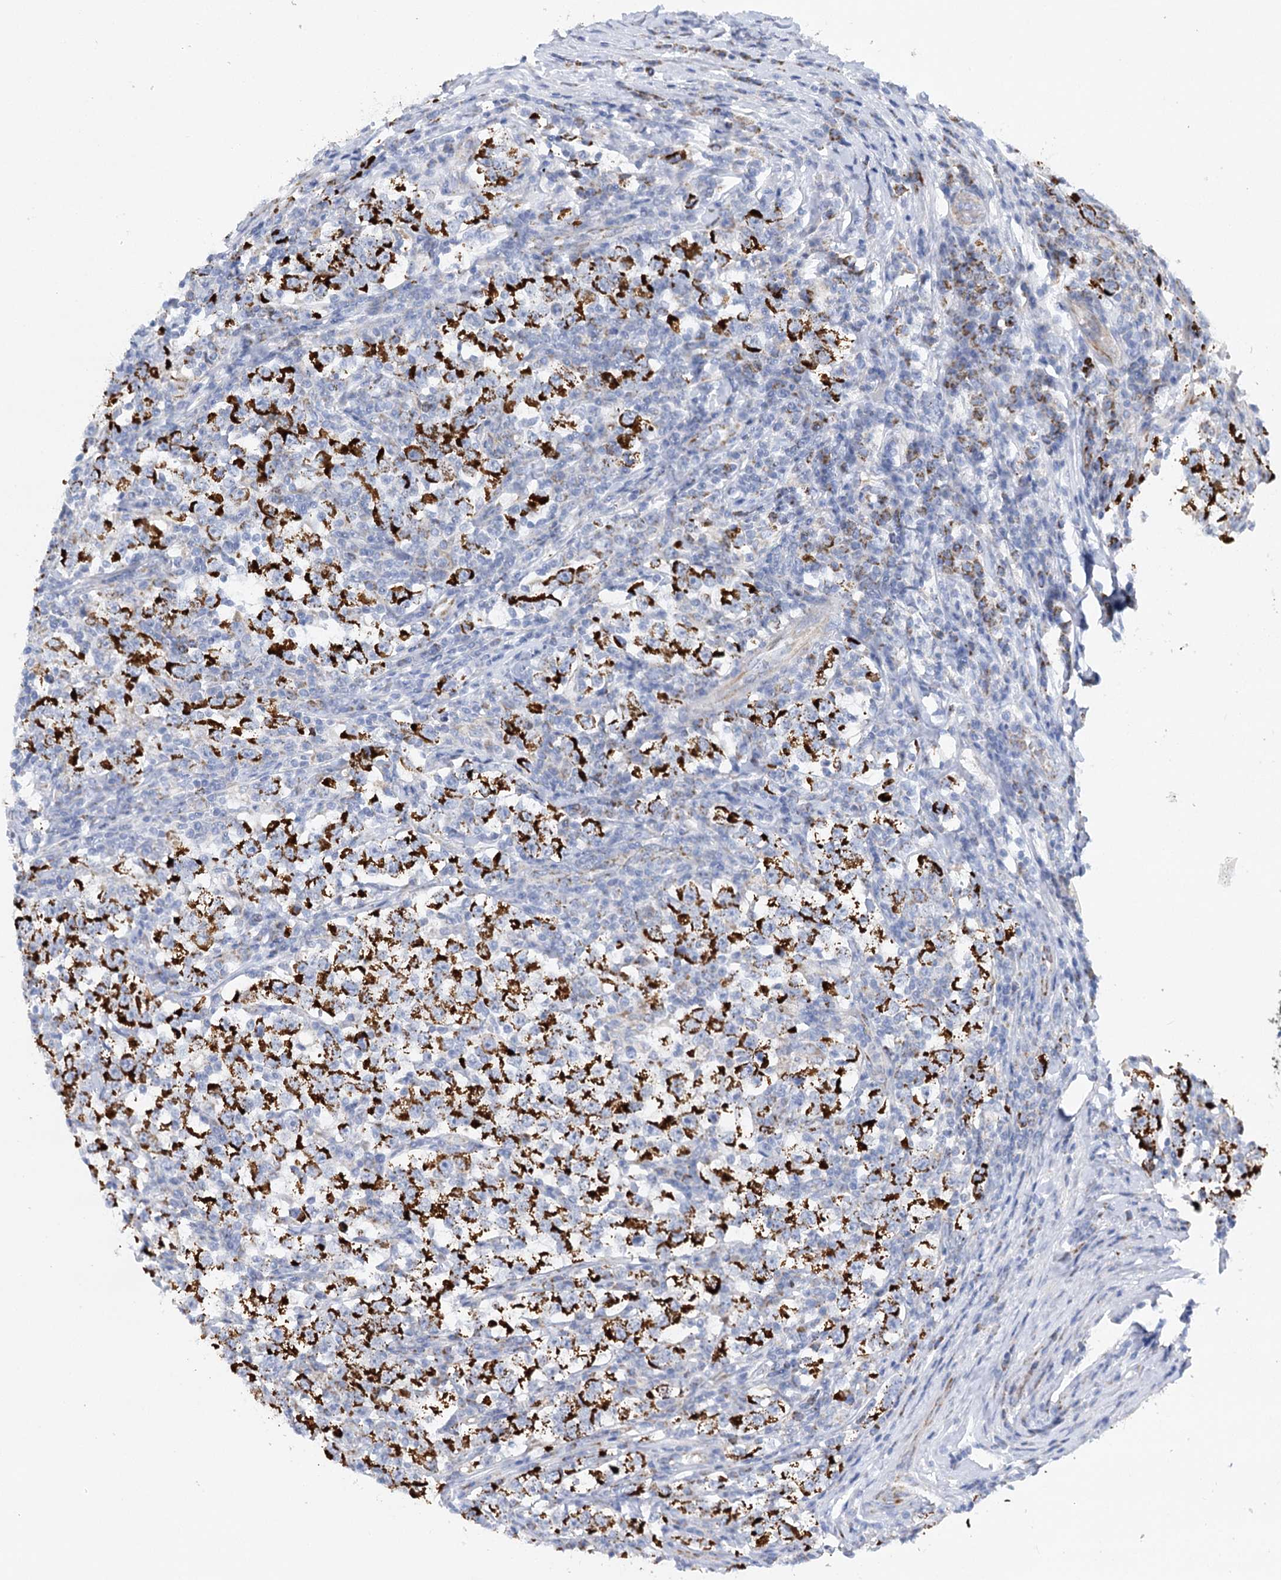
{"staining": {"intensity": "strong", "quantity": ">75%", "location": "cytoplasmic/membranous"}, "tissue": "testis cancer", "cell_type": "Tumor cells", "image_type": "cancer", "snomed": [{"axis": "morphology", "description": "Normal tissue, NOS"}, {"axis": "morphology", "description": "Seminoma, NOS"}, {"axis": "topography", "description": "Testis"}], "caption": "Strong cytoplasmic/membranous protein staining is appreciated in approximately >75% of tumor cells in testis cancer.", "gene": "DHTKD1", "patient": {"sex": "male", "age": 43}}